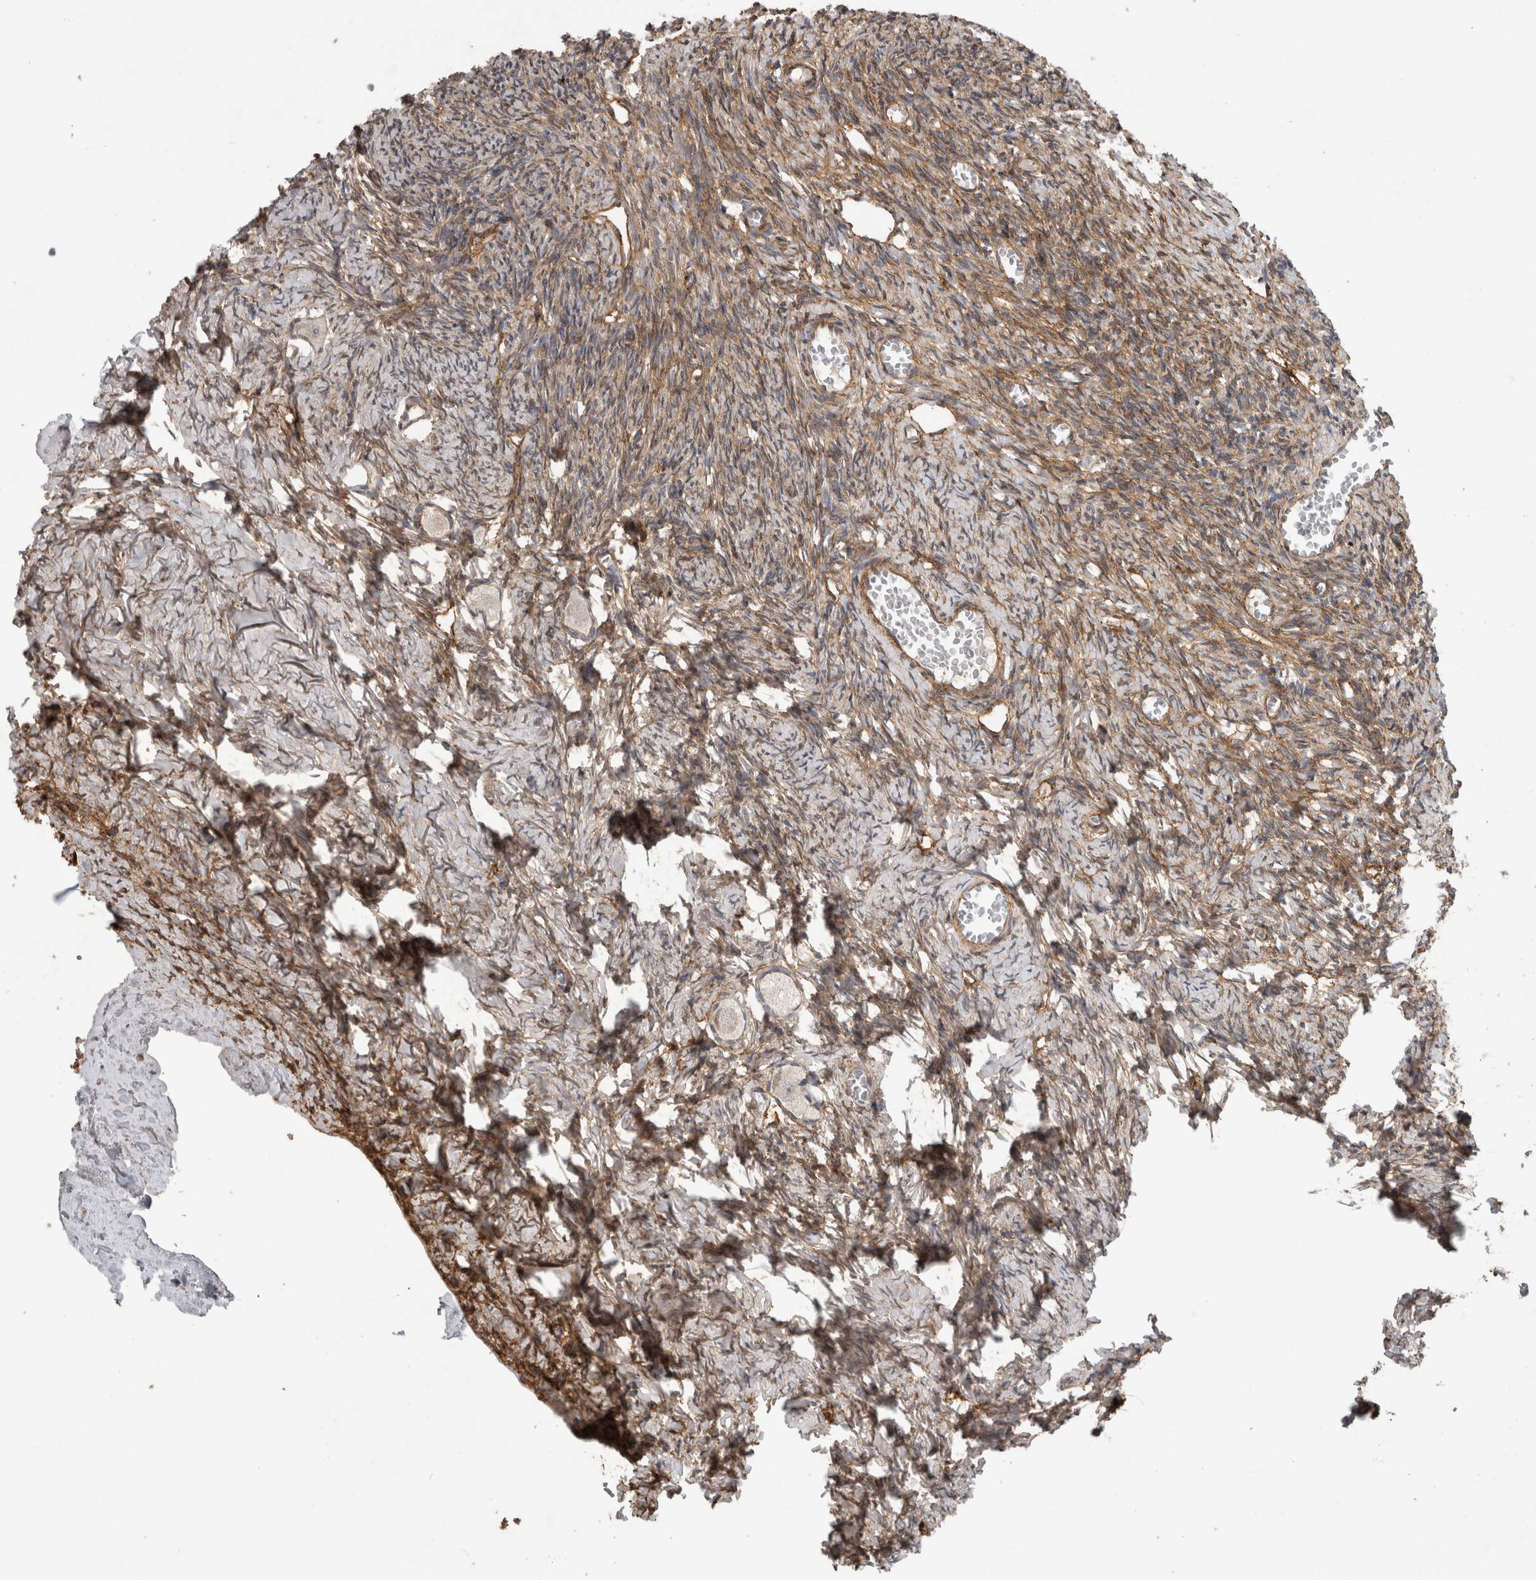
{"staining": {"intensity": "weak", "quantity": ">75%", "location": "cytoplasmic/membranous,nuclear"}, "tissue": "ovary", "cell_type": "Follicle cells", "image_type": "normal", "snomed": [{"axis": "morphology", "description": "Normal tissue, NOS"}, {"axis": "topography", "description": "Ovary"}], "caption": "Ovary was stained to show a protein in brown. There is low levels of weak cytoplasmic/membranous,nuclear staining in about >75% of follicle cells. (DAB (3,3'-diaminobenzidine) IHC, brown staining for protein, blue staining for nuclei).", "gene": "RECK", "patient": {"sex": "female", "age": 27}}